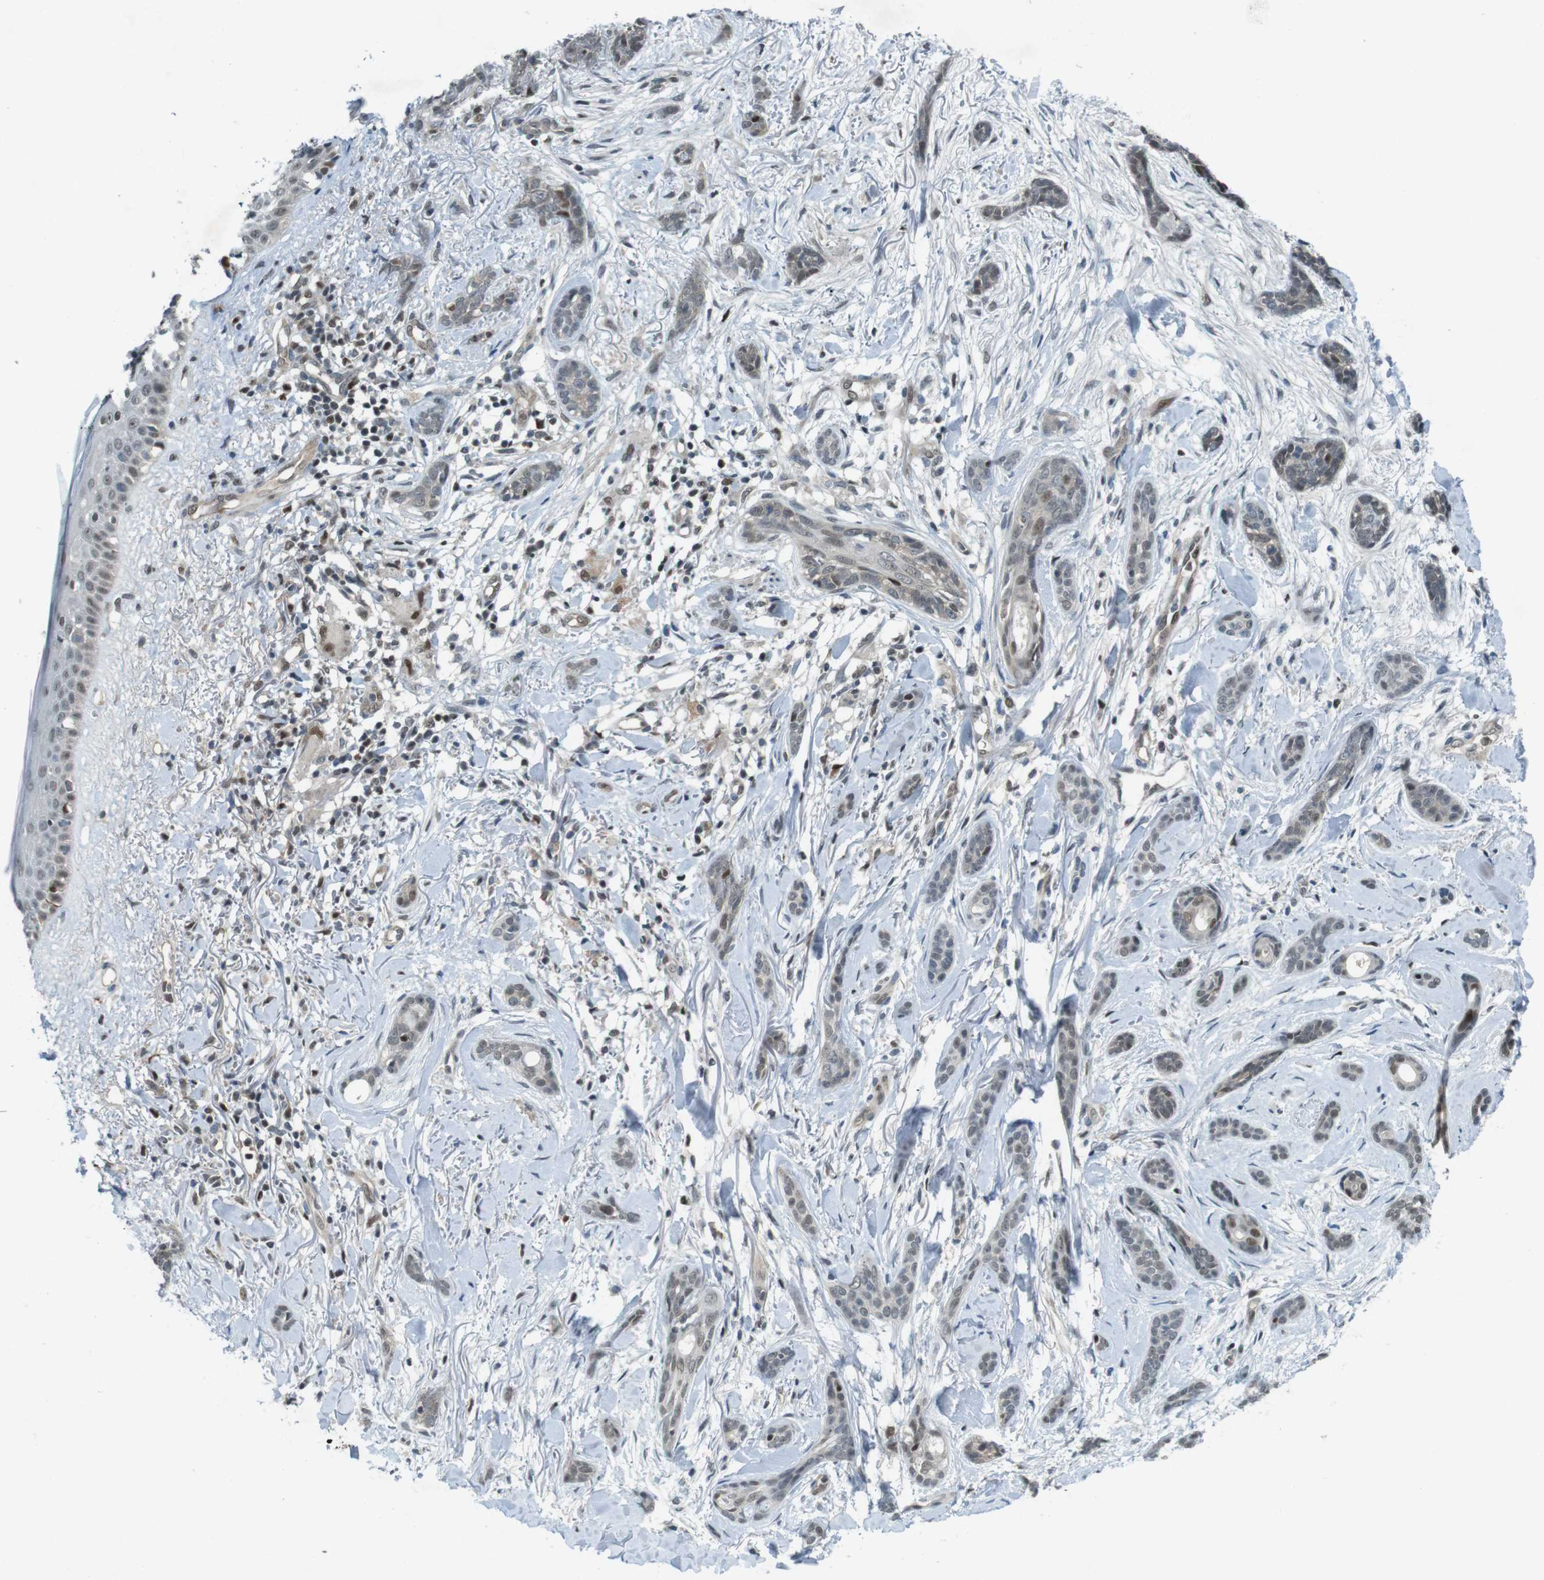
{"staining": {"intensity": "weak", "quantity": "25%-75%", "location": "nuclear"}, "tissue": "skin cancer", "cell_type": "Tumor cells", "image_type": "cancer", "snomed": [{"axis": "morphology", "description": "Basal cell carcinoma"}, {"axis": "morphology", "description": "Adnexal tumor, benign"}, {"axis": "topography", "description": "Skin"}], "caption": "Weak nuclear protein positivity is appreciated in approximately 25%-75% of tumor cells in skin cancer (benign adnexal tumor).", "gene": "MAPKAPK5", "patient": {"sex": "female", "age": 42}}